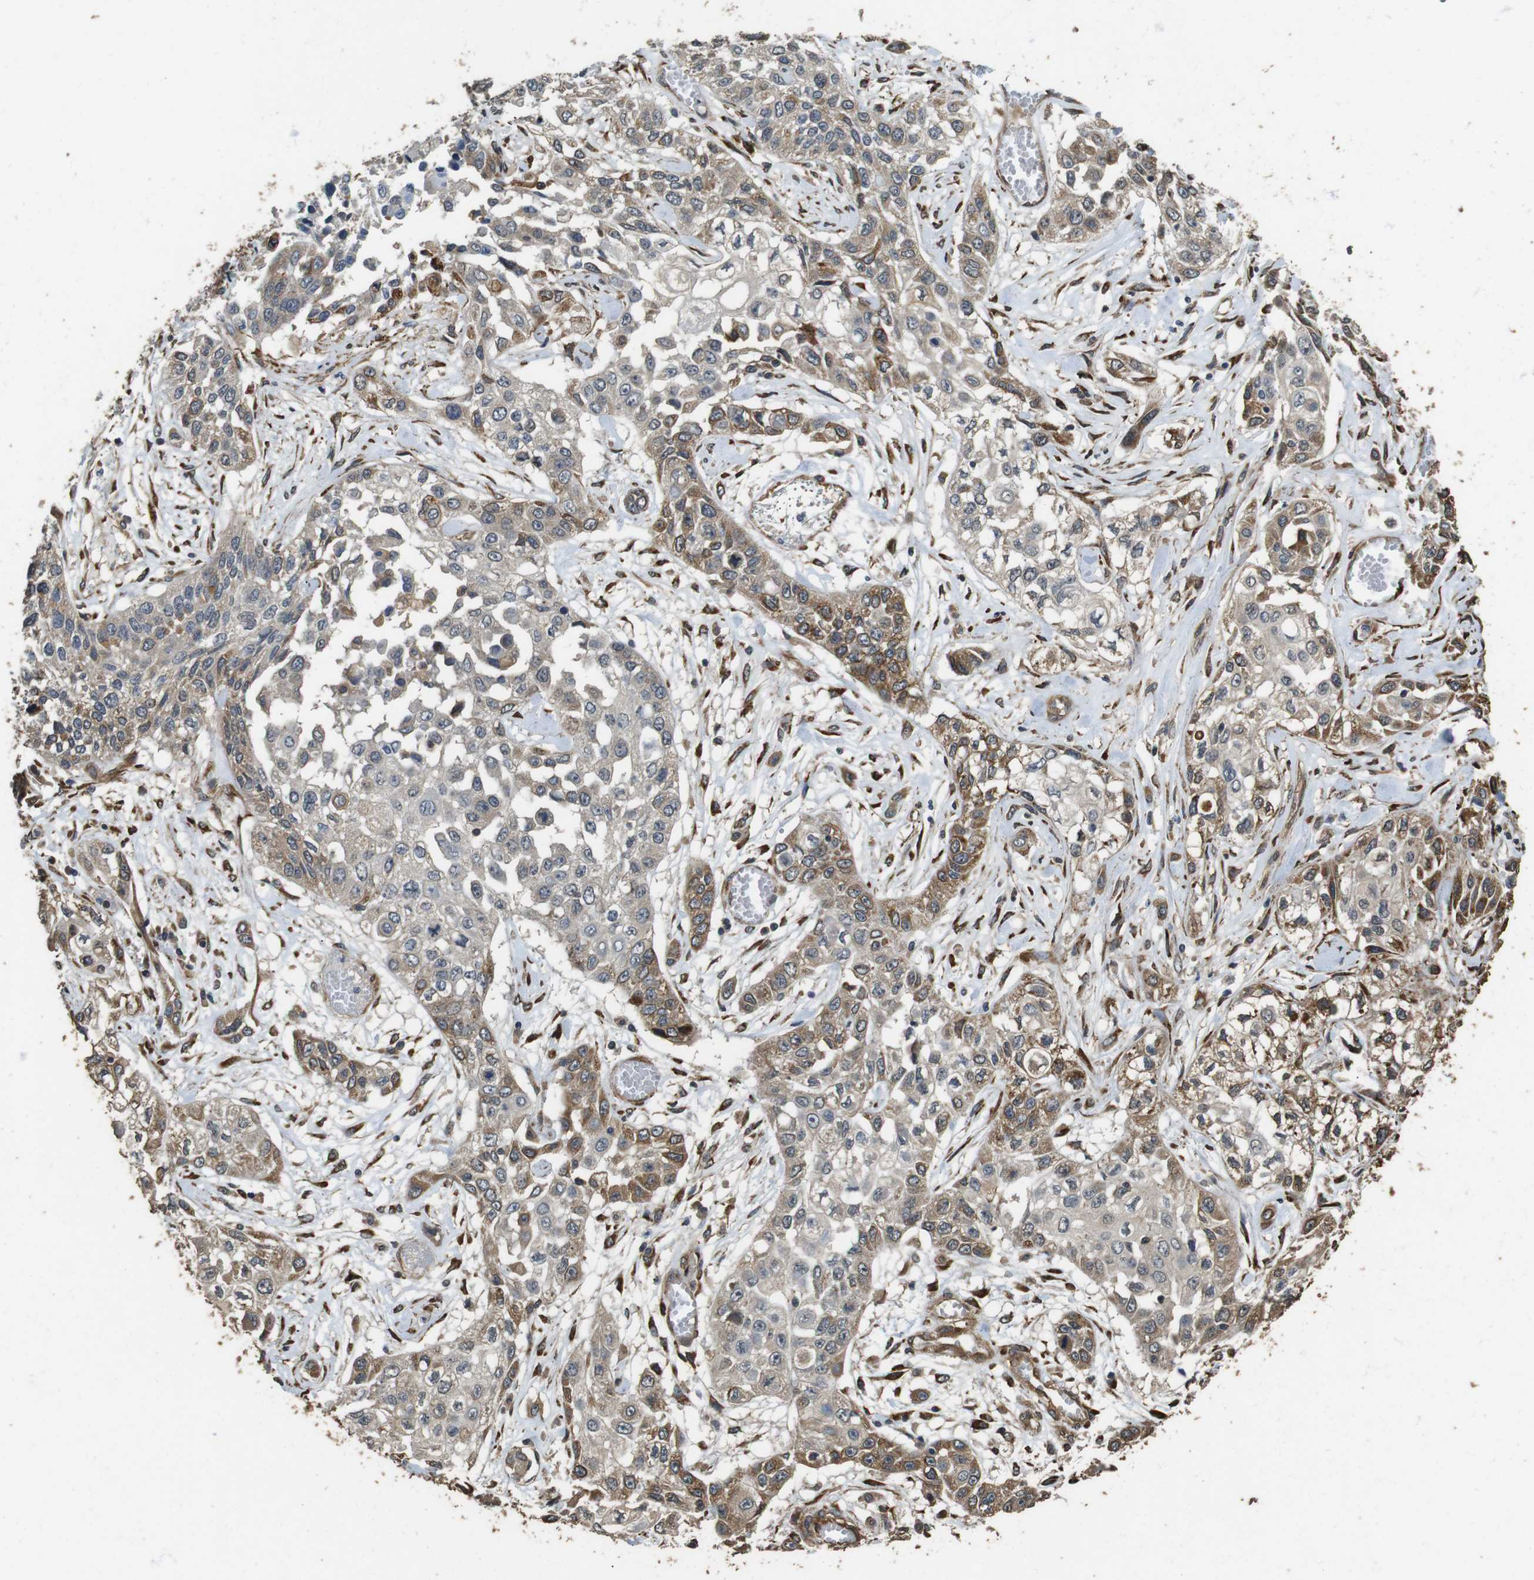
{"staining": {"intensity": "moderate", "quantity": "25%-75%", "location": "cytoplasmic/membranous"}, "tissue": "lung cancer", "cell_type": "Tumor cells", "image_type": "cancer", "snomed": [{"axis": "morphology", "description": "Squamous cell carcinoma, NOS"}, {"axis": "topography", "description": "Lung"}], "caption": "Tumor cells display moderate cytoplasmic/membranous positivity in about 25%-75% of cells in squamous cell carcinoma (lung). (DAB IHC, brown staining for protein, blue staining for nuclei).", "gene": "CNPY4", "patient": {"sex": "male", "age": 71}}